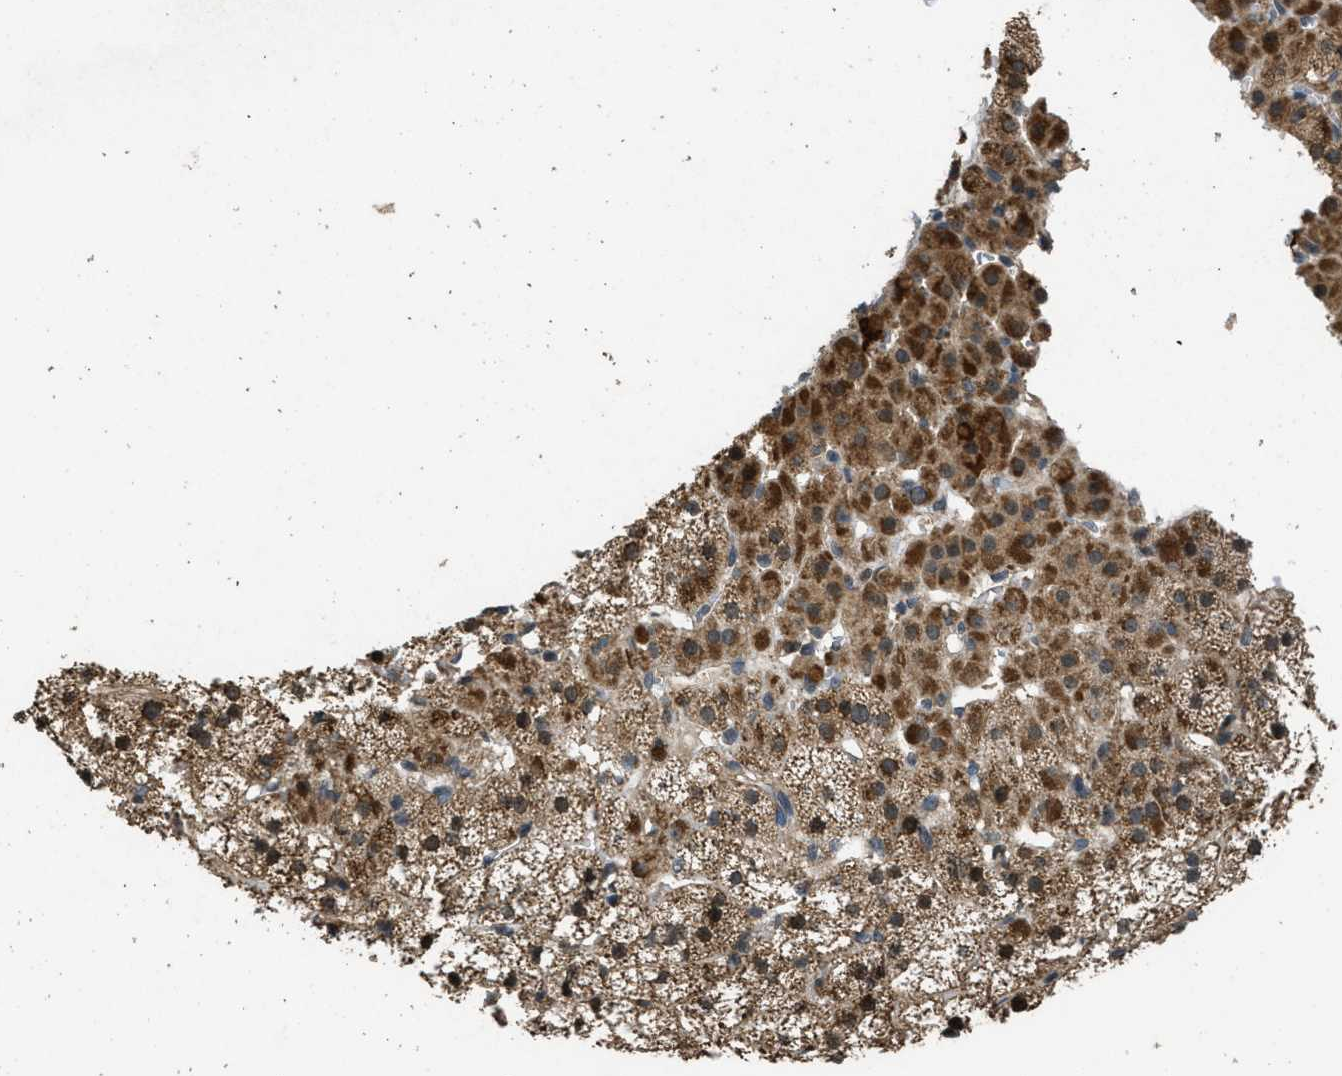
{"staining": {"intensity": "moderate", "quantity": ">75%", "location": "cytoplasmic/membranous"}, "tissue": "adrenal gland", "cell_type": "Glandular cells", "image_type": "normal", "snomed": [{"axis": "morphology", "description": "Normal tissue, NOS"}, {"axis": "topography", "description": "Adrenal gland"}], "caption": "An IHC image of unremarkable tissue is shown. Protein staining in brown labels moderate cytoplasmic/membranous positivity in adrenal gland within glandular cells. The staining was performed using DAB, with brown indicating positive protein expression. Nuclei are stained blue with hematoxylin.", "gene": "PPP1R15A", "patient": {"sex": "male", "age": 35}}